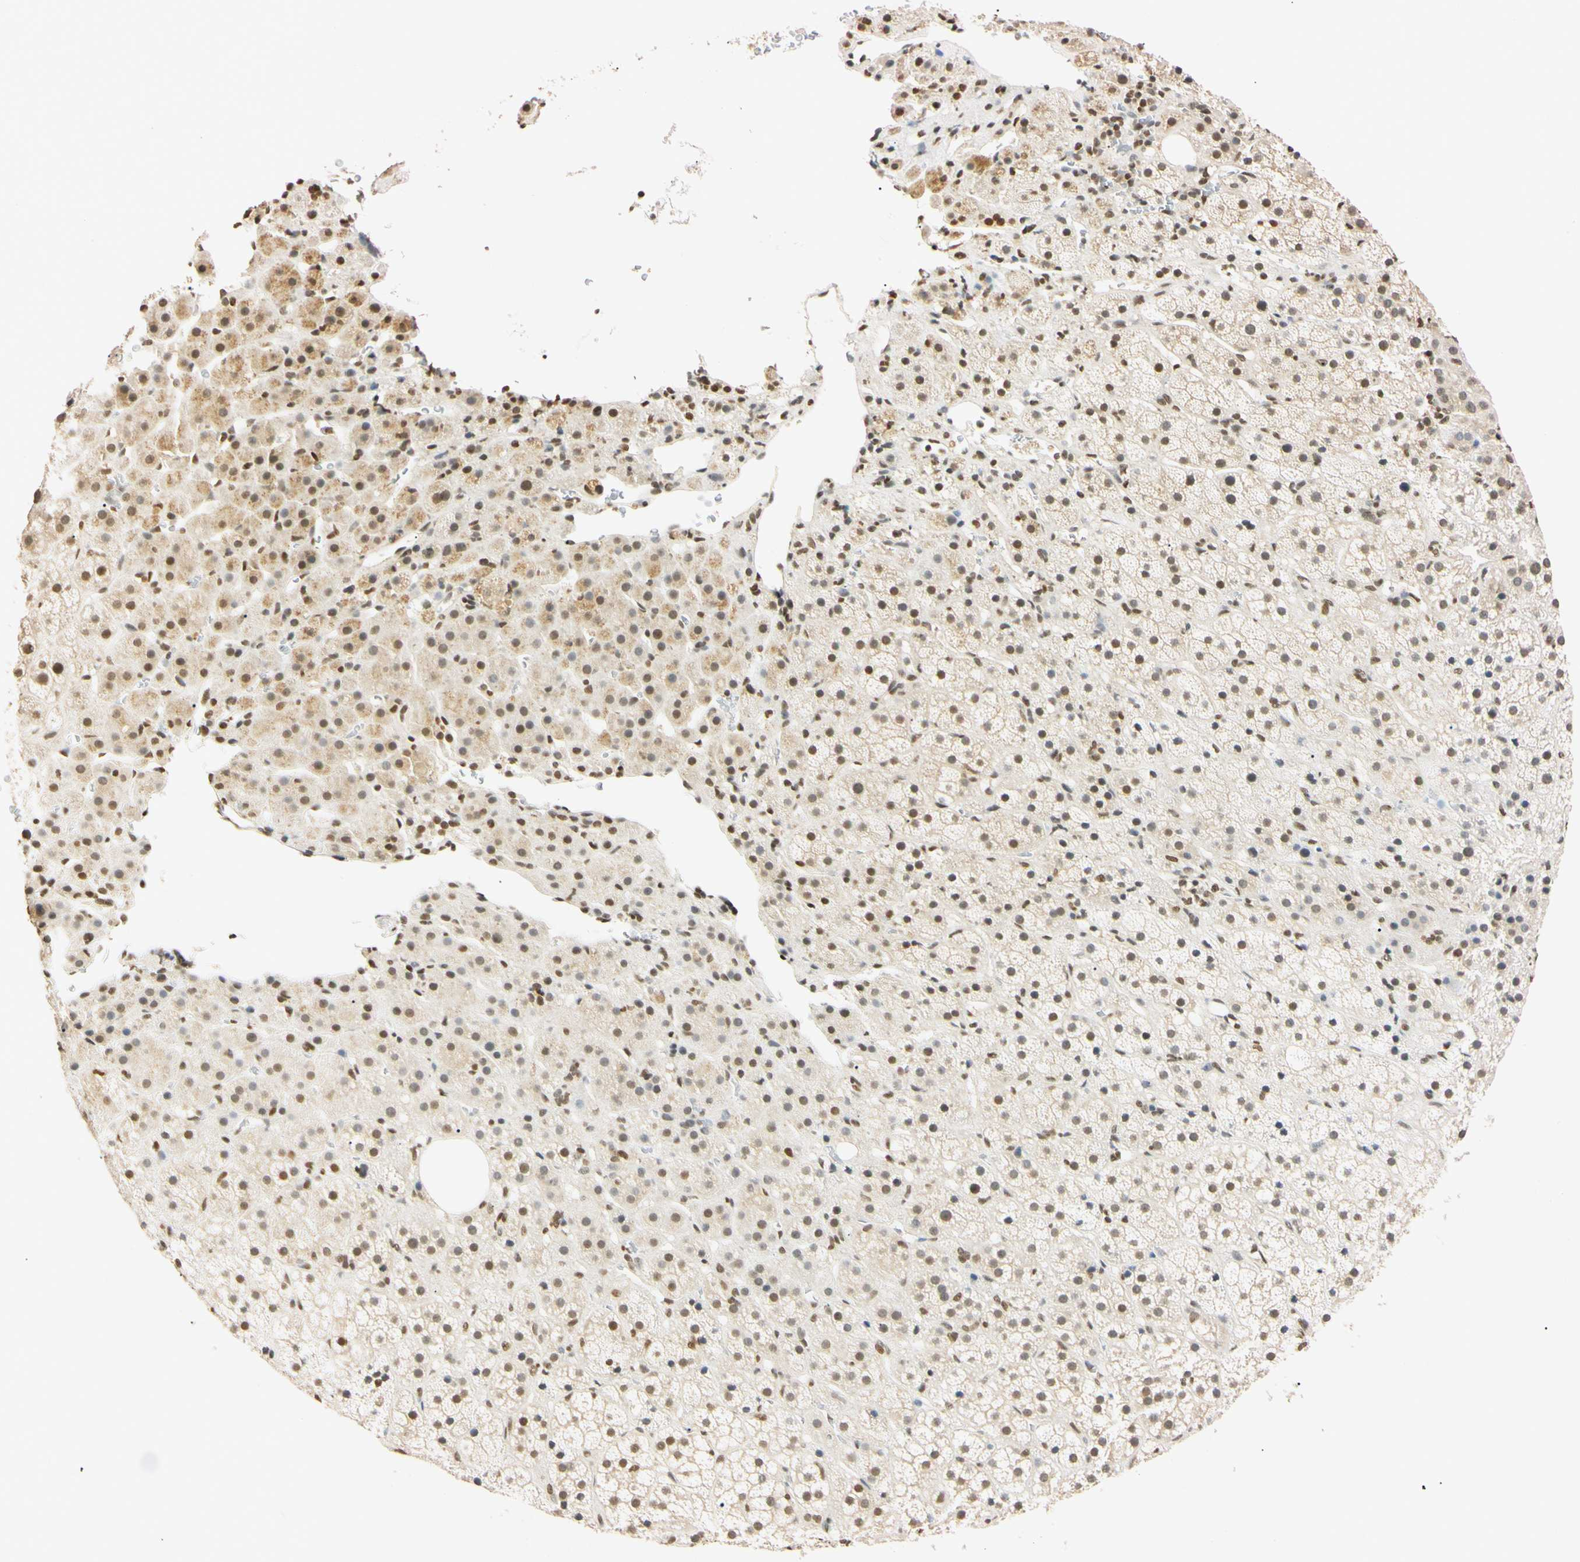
{"staining": {"intensity": "moderate", "quantity": ">75%", "location": "nuclear"}, "tissue": "adrenal gland", "cell_type": "Glandular cells", "image_type": "normal", "snomed": [{"axis": "morphology", "description": "Normal tissue, NOS"}, {"axis": "topography", "description": "Adrenal gland"}], "caption": "Moderate nuclear expression for a protein is appreciated in about >75% of glandular cells of normal adrenal gland using IHC.", "gene": "SMARCA5", "patient": {"sex": "female", "age": 57}}